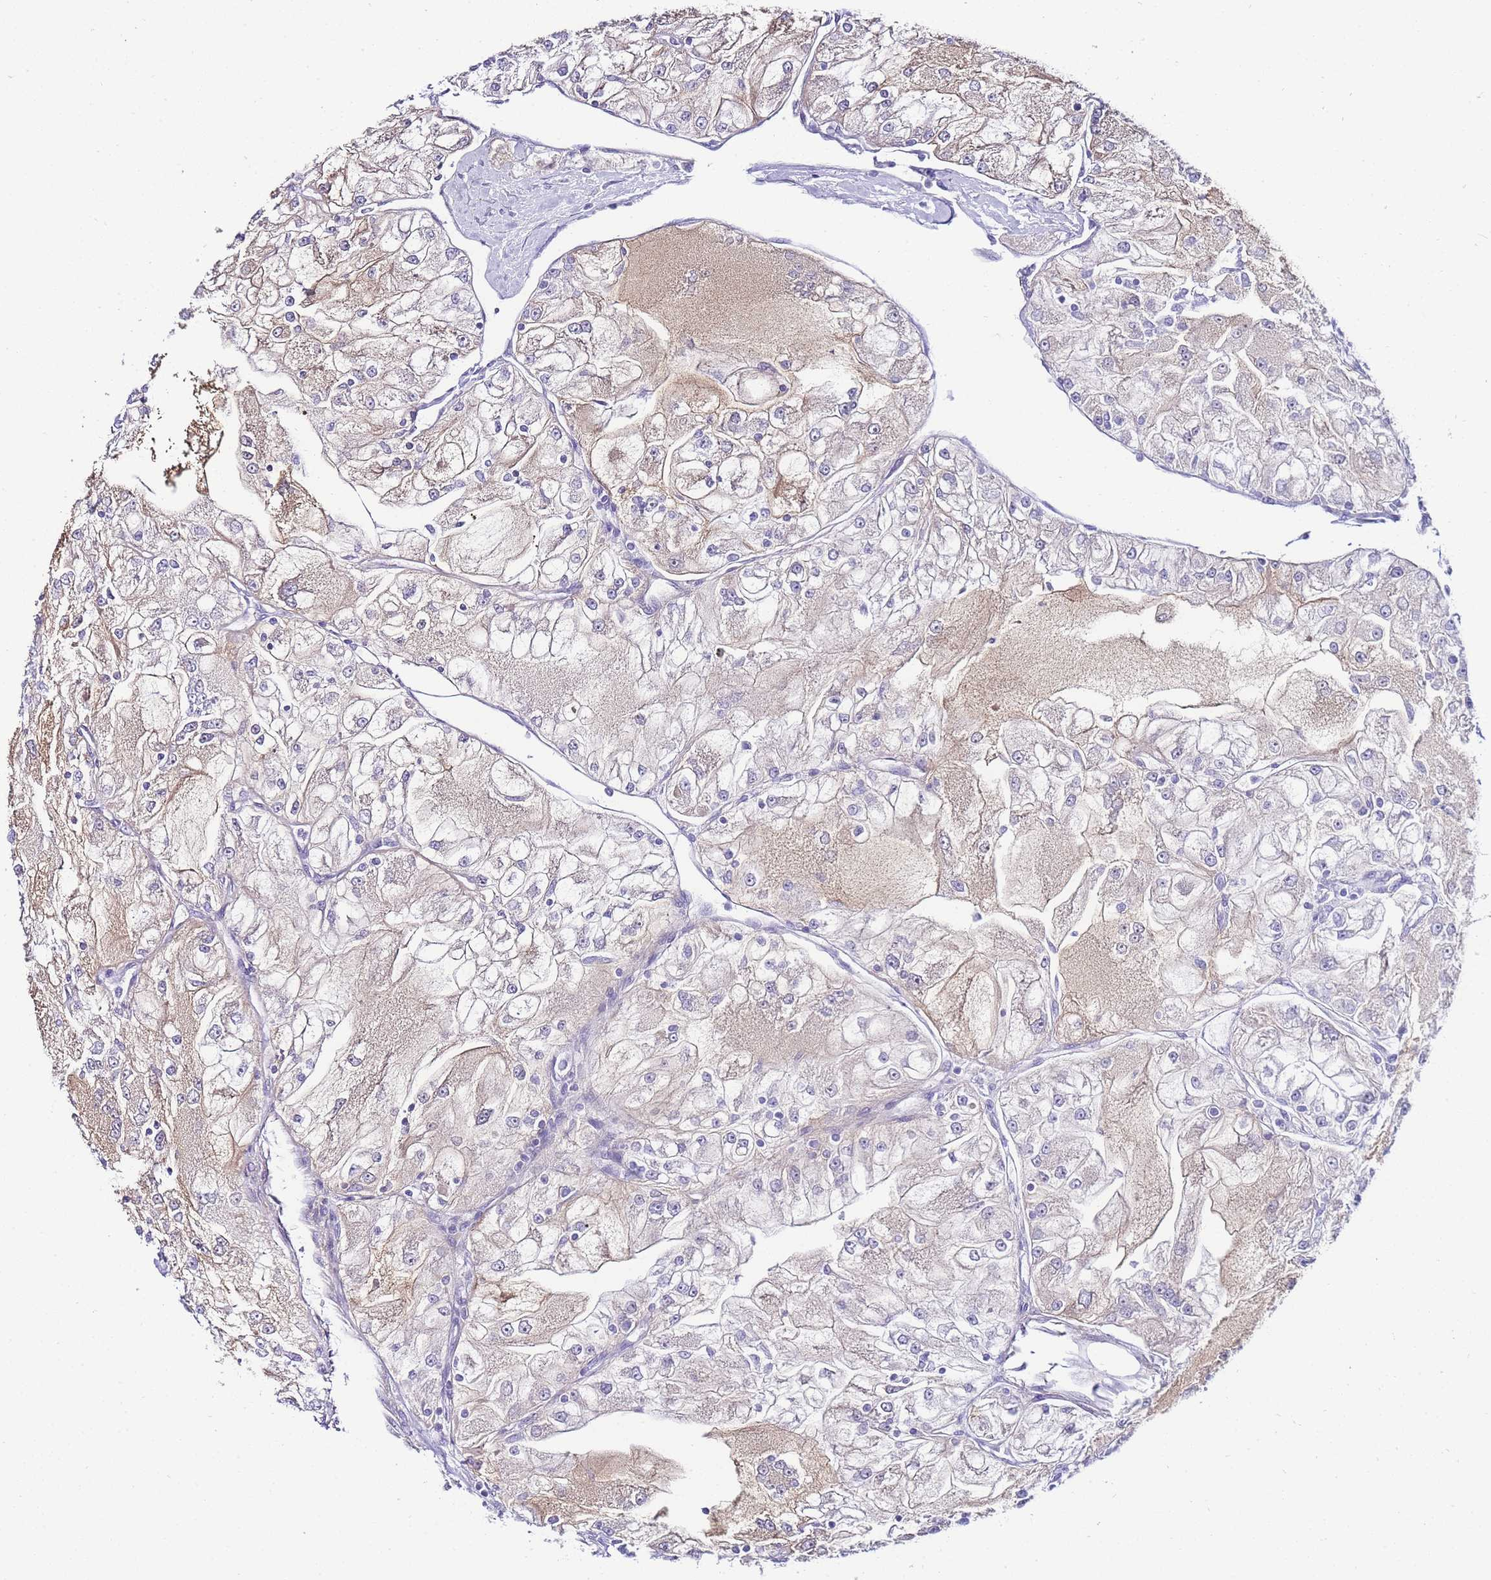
{"staining": {"intensity": "weak", "quantity": "<25%", "location": "cytoplasmic/membranous"}, "tissue": "renal cancer", "cell_type": "Tumor cells", "image_type": "cancer", "snomed": [{"axis": "morphology", "description": "Adenocarcinoma, NOS"}, {"axis": "topography", "description": "Kidney"}], "caption": "The photomicrograph displays no staining of tumor cells in adenocarcinoma (renal). (Stains: DAB (3,3'-diaminobenzidine) IHC with hematoxylin counter stain, Microscopy: brightfield microscopy at high magnification).", "gene": "PDCD7", "patient": {"sex": "female", "age": 72}}